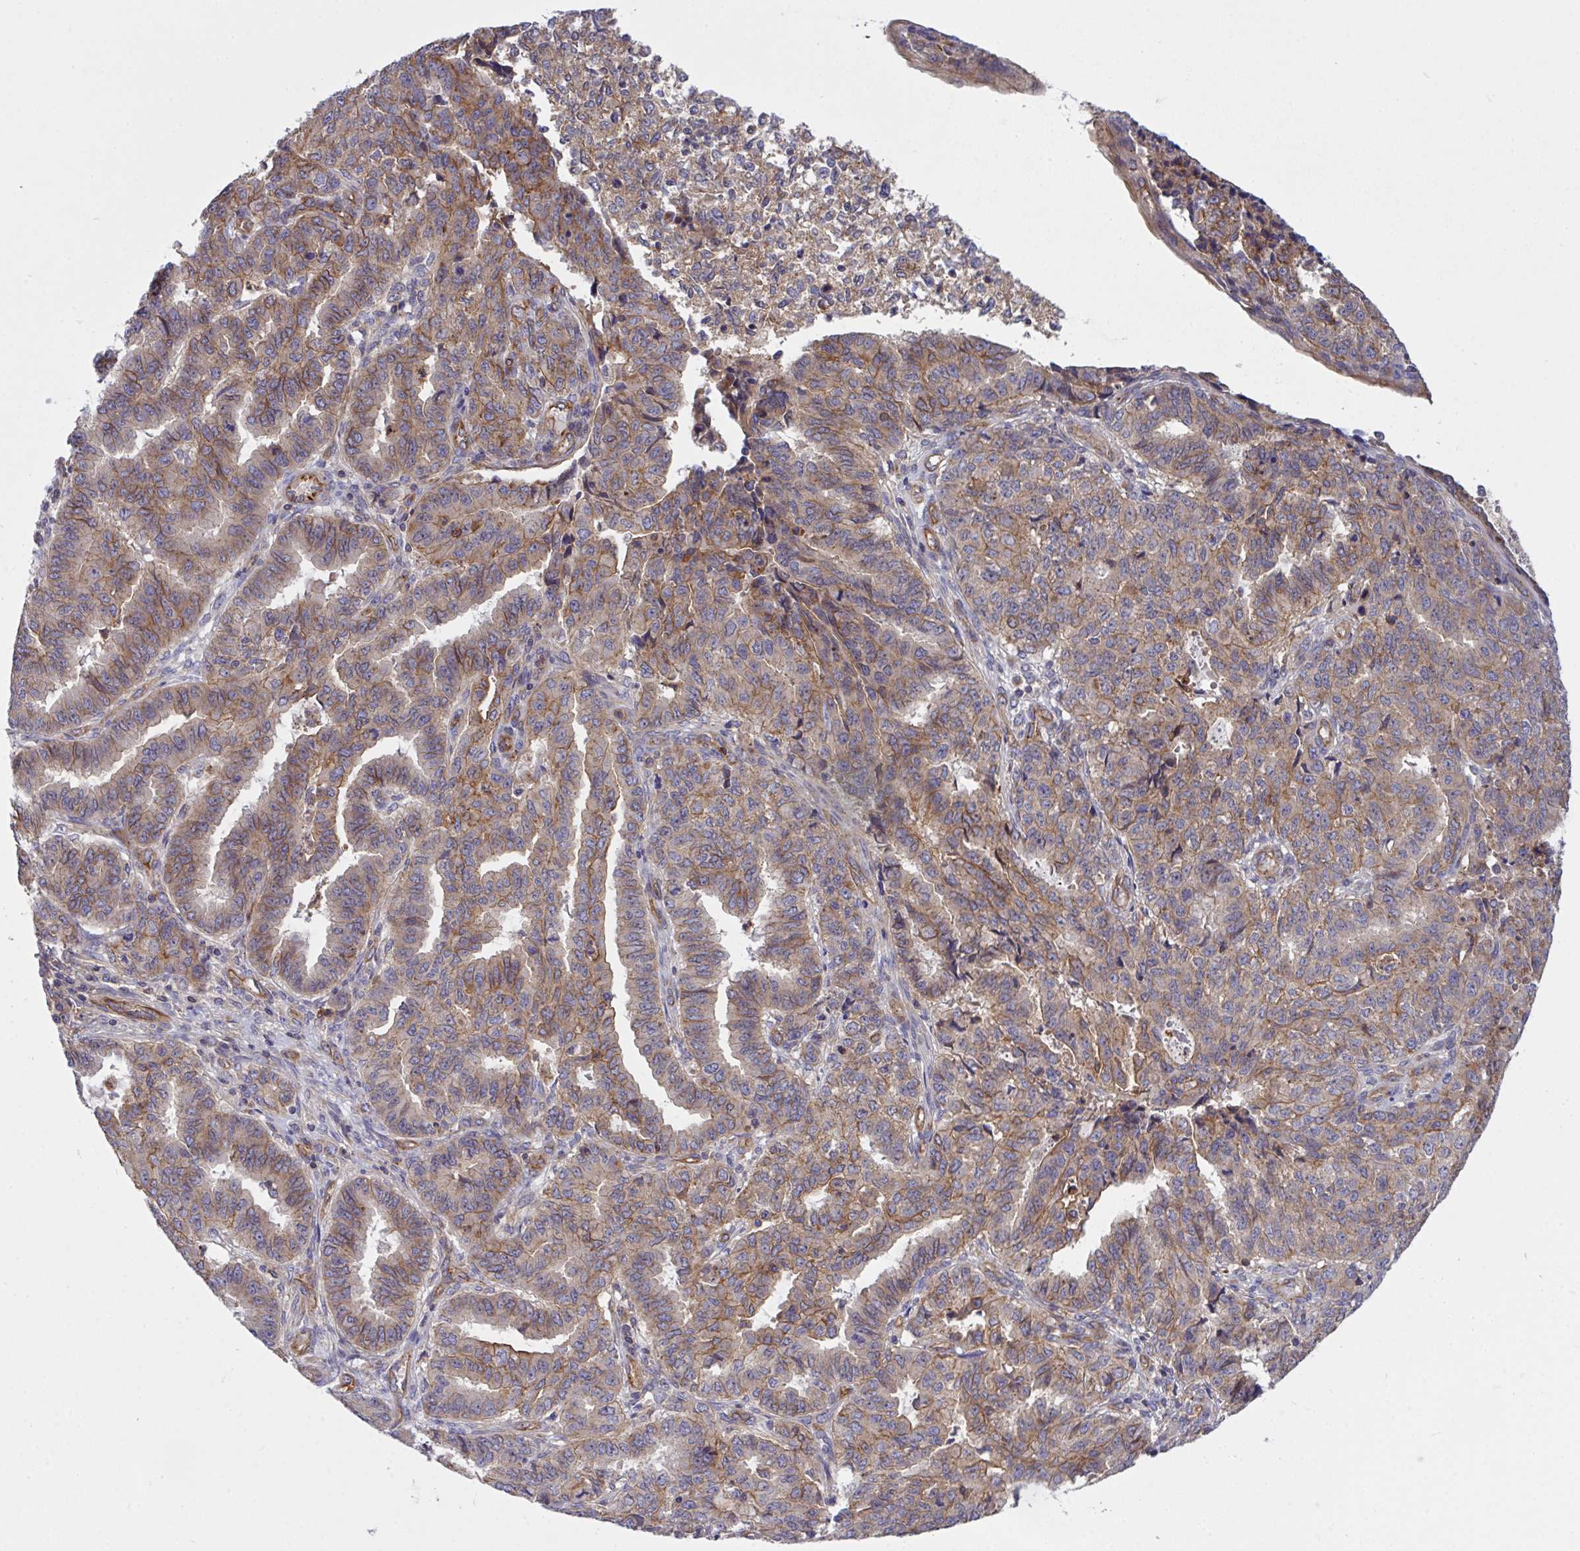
{"staining": {"intensity": "moderate", "quantity": ">75%", "location": "cytoplasmic/membranous"}, "tissue": "endometrial cancer", "cell_type": "Tumor cells", "image_type": "cancer", "snomed": [{"axis": "morphology", "description": "Adenocarcinoma, NOS"}, {"axis": "topography", "description": "Endometrium"}], "caption": "IHC staining of adenocarcinoma (endometrial), which reveals medium levels of moderate cytoplasmic/membranous staining in approximately >75% of tumor cells indicating moderate cytoplasmic/membranous protein positivity. The staining was performed using DAB (brown) for protein detection and nuclei were counterstained in hematoxylin (blue).", "gene": "C4orf36", "patient": {"sex": "female", "age": 50}}